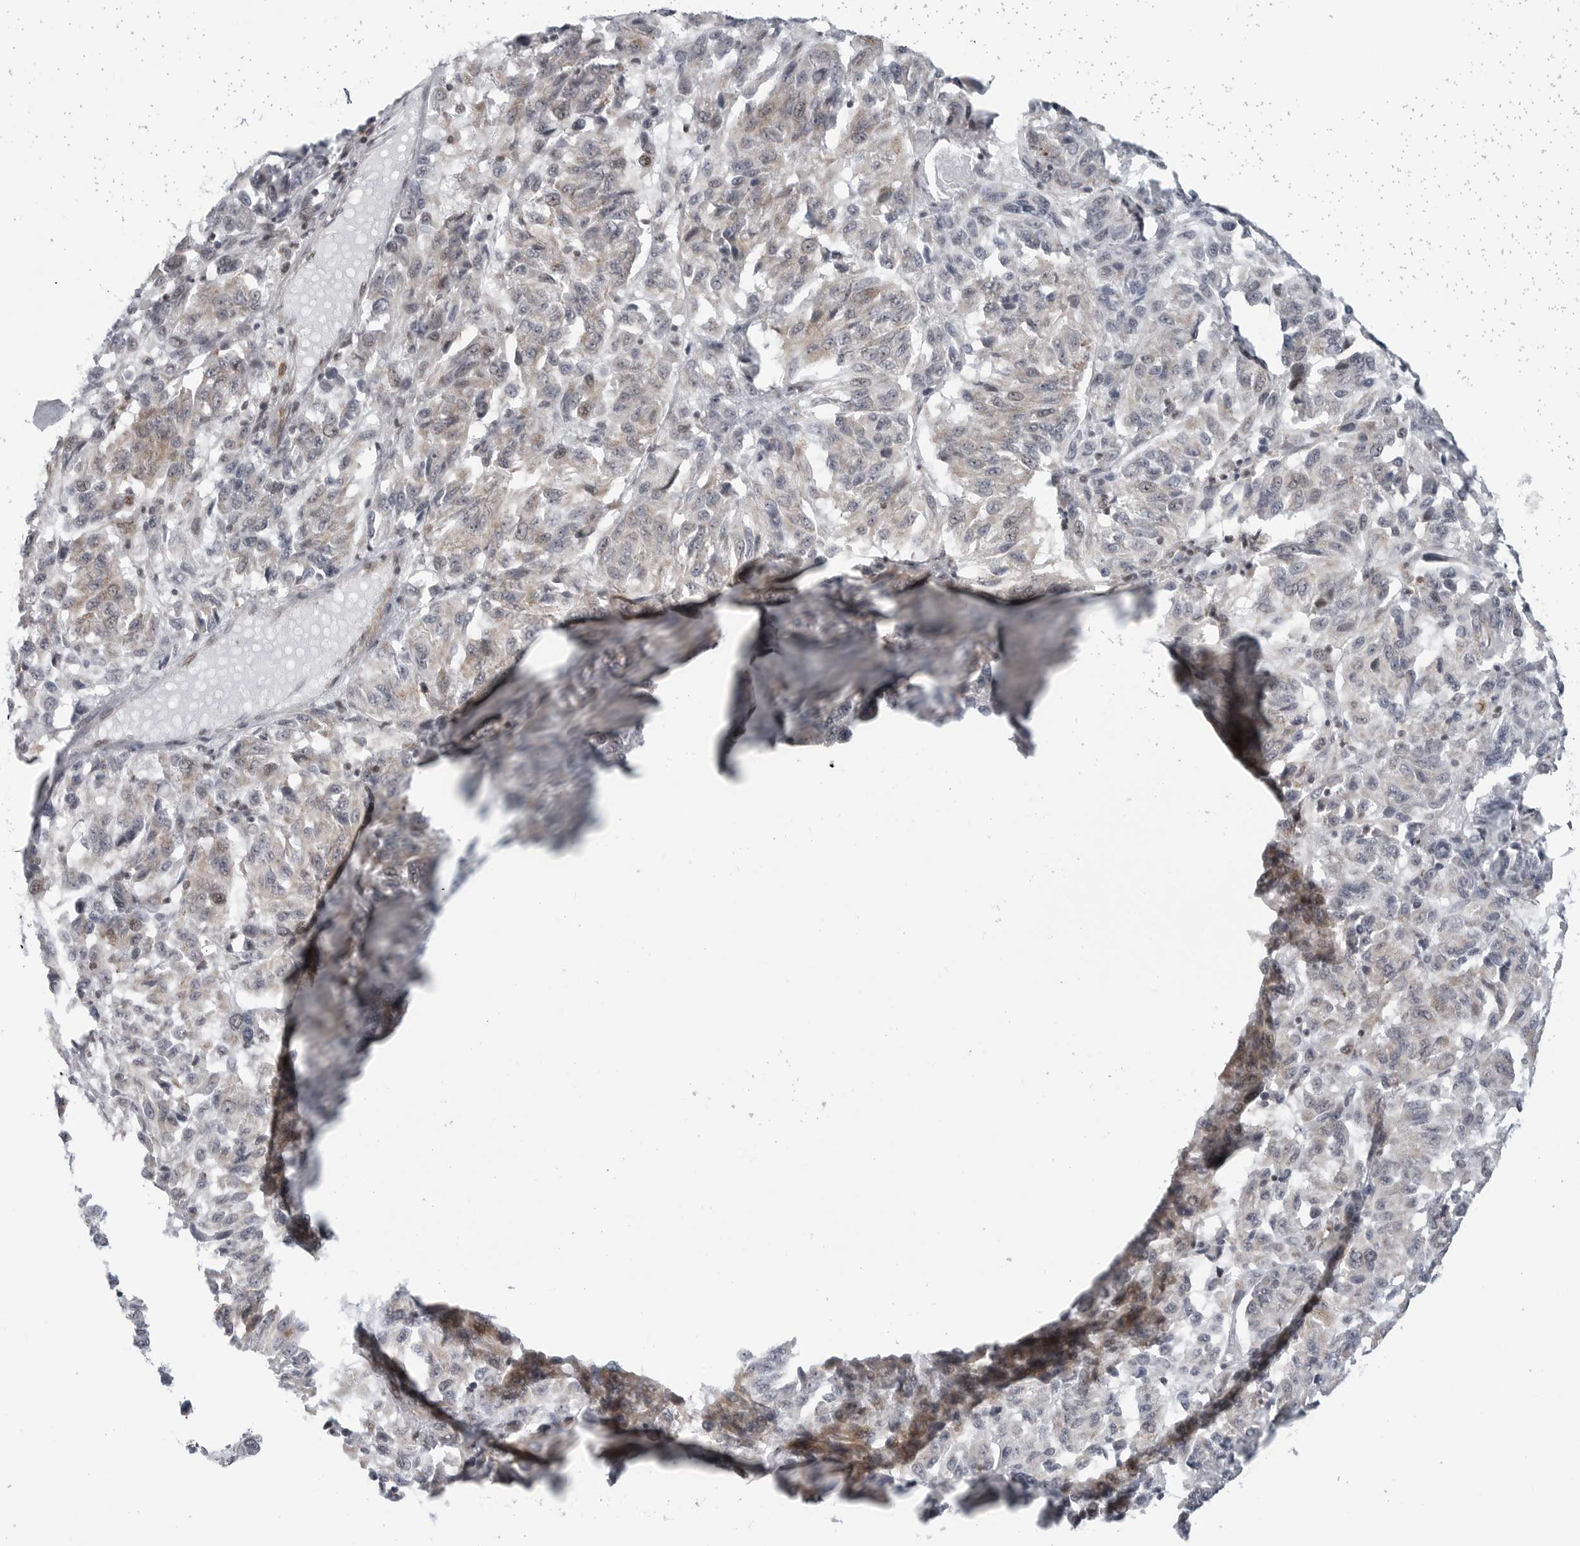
{"staining": {"intensity": "weak", "quantity": "<25%", "location": "cytoplasmic/membranous,nuclear"}, "tissue": "melanoma", "cell_type": "Tumor cells", "image_type": "cancer", "snomed": [{"axis": "morphology", "description": "Malignant melanoma, NOS"}, {"axis": "topography", "description": "Skin"}], "caption": "IHC of human melanoma displays no staining in tumor cells.", "gene": "FAM135B", "patient": {"sex": "female", "age": 82}}